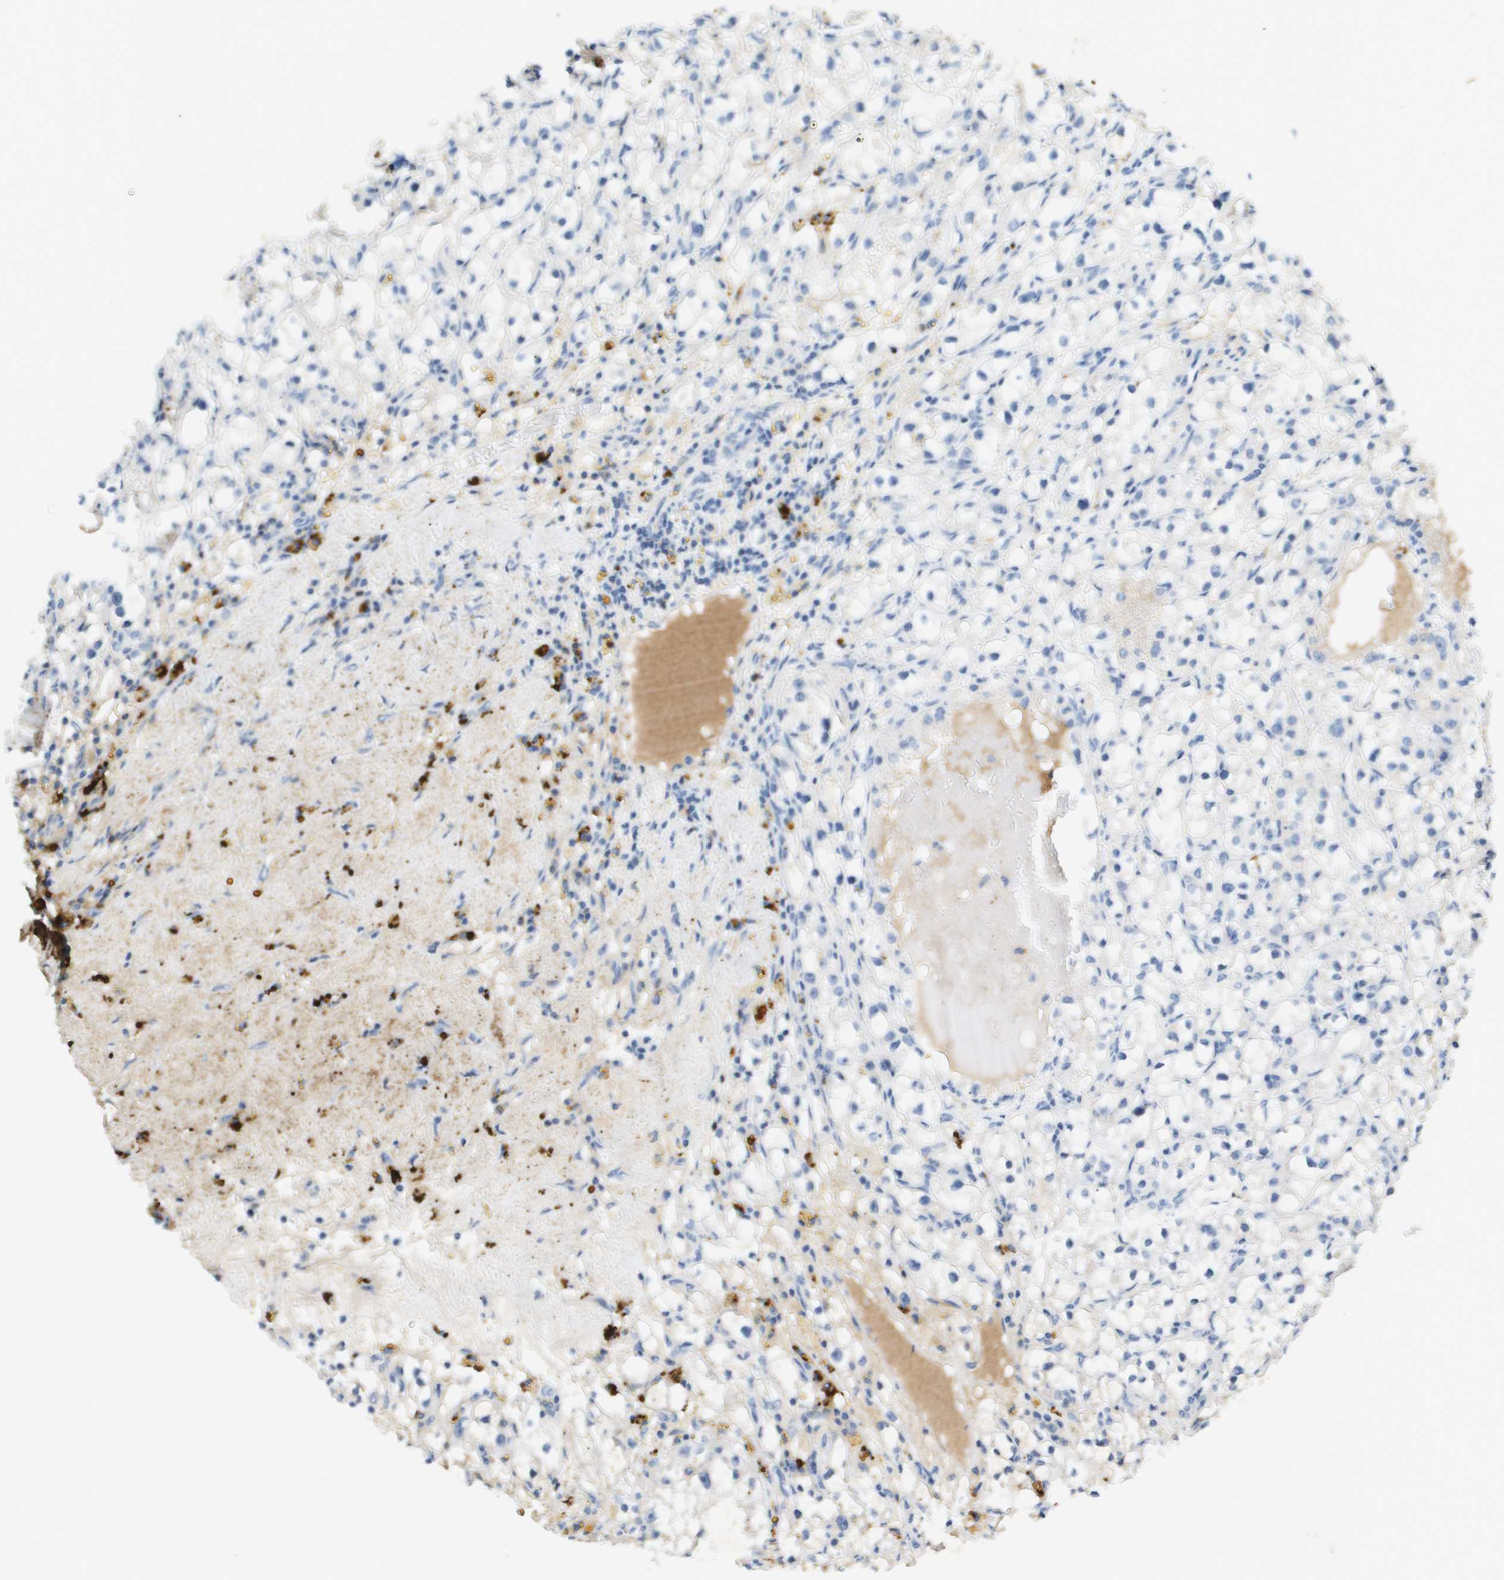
{"staining": {"intensity": "negative", "quantity": "none", "location": "none"}, "tissue": "renal cancer", "cell_type": "Tumor cells", "image_type": "cancer", "snomed": [{"axis": "morphology", "description": "Adenocarcinoma, NOS"}, {"axis": "topography", "description": "Kidney"}], "caption": "This is an immunohistochemistry (IHC) micrograph of human renal adenocarcinoma. There is no staining in tumor cells.", "gene": "VTN", "patient": {"sex": "male", "age": 56}}